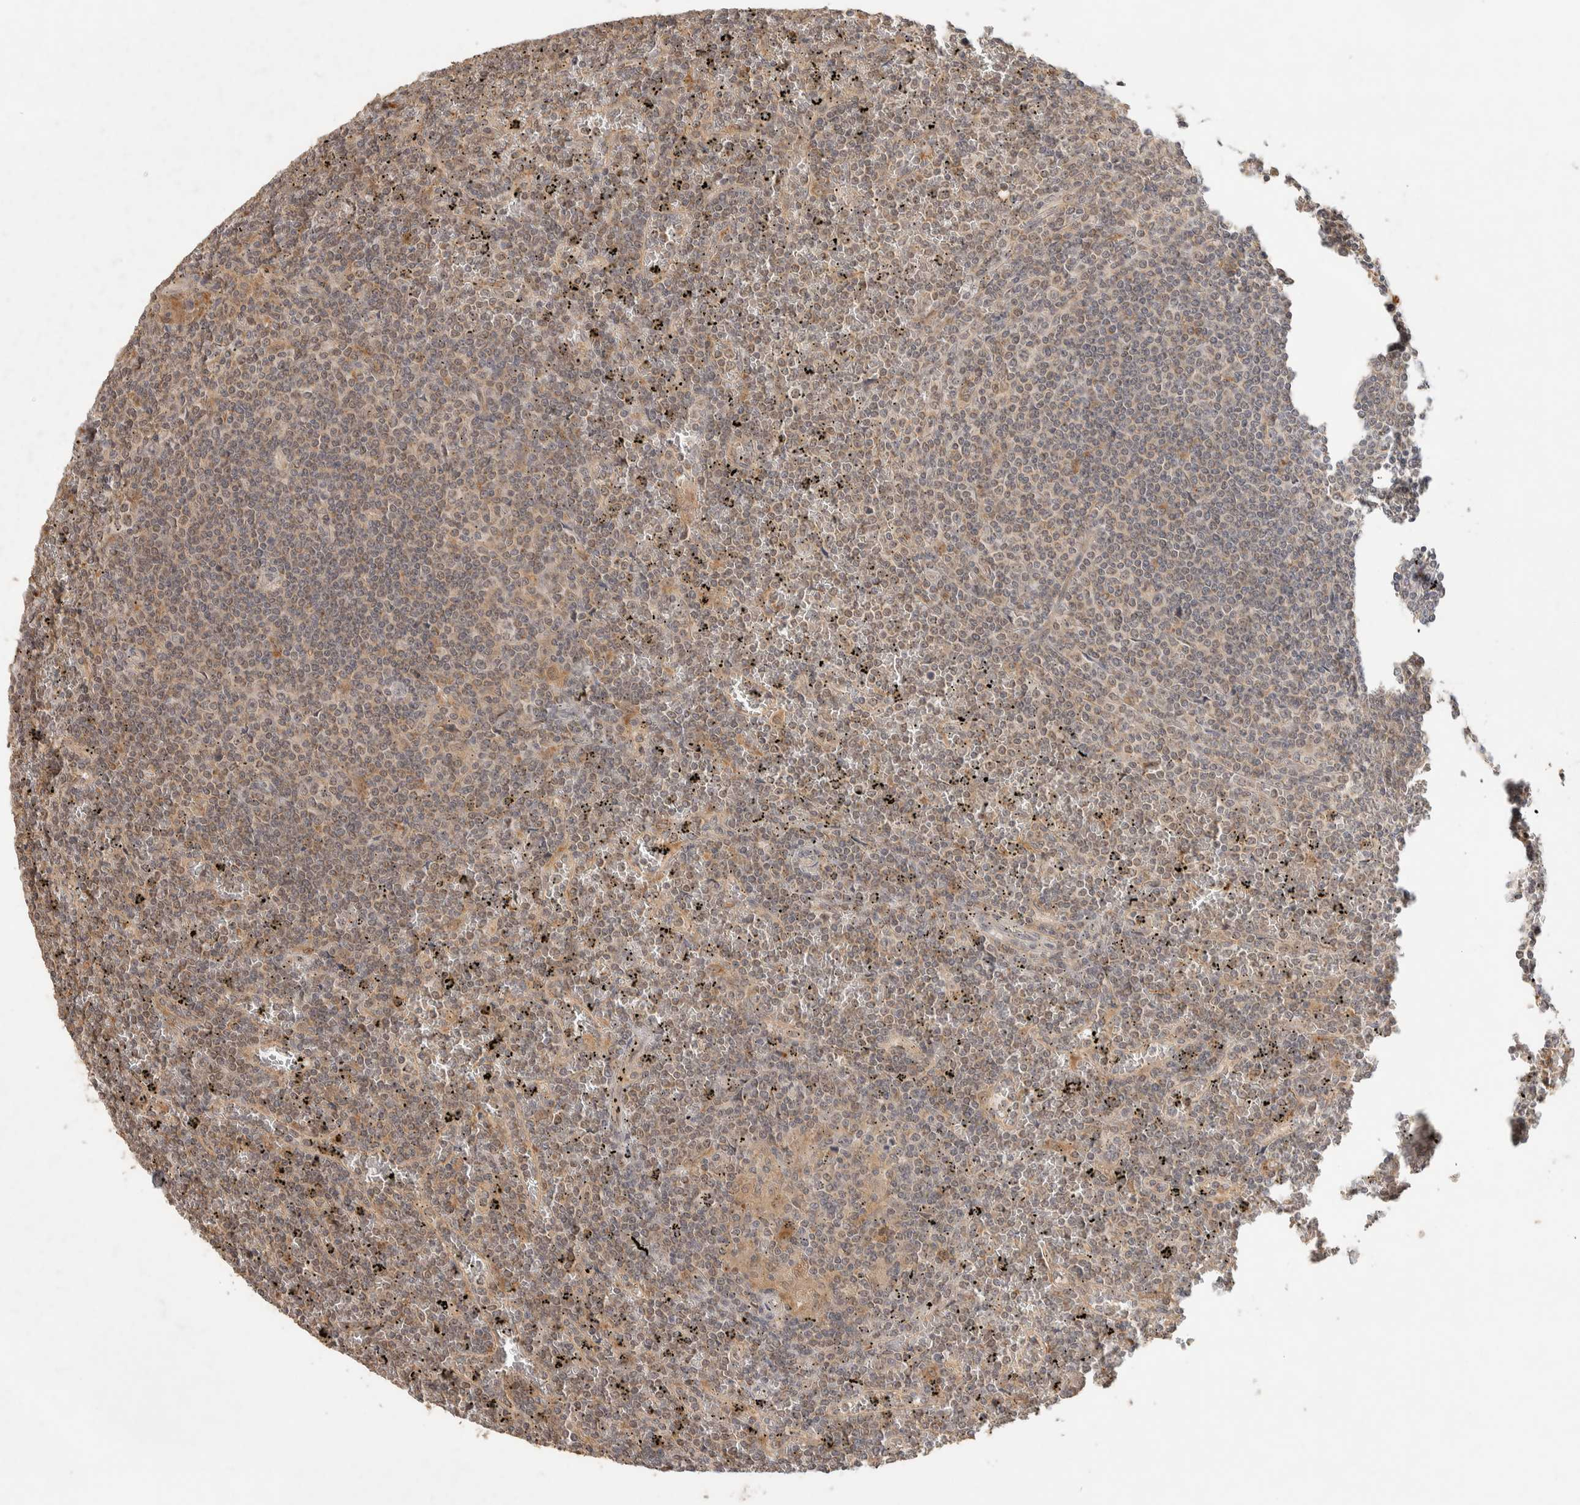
{"staining": {"intensity": "weak", "quantity": "25%-75%", "location": "cytoplasmic/membranous"}, "tissue": "lymphoma", "cell_type": "Tumor cells", "image_type": "cancer", "snomed": [{"axis": "morphology", "description": "Malignant lymphoma, non-Hodgkin's type, Low grade"}, {"axis": "topography", "description": "Spleen"}], "caption": "This is an image of immunohistochemistry staining of lymphoma, which shows weak staining in the cytoplasmic/membranous of tumor cells.", "gene": "ITPA", "patient": {"sex": "female", "age": 19}}